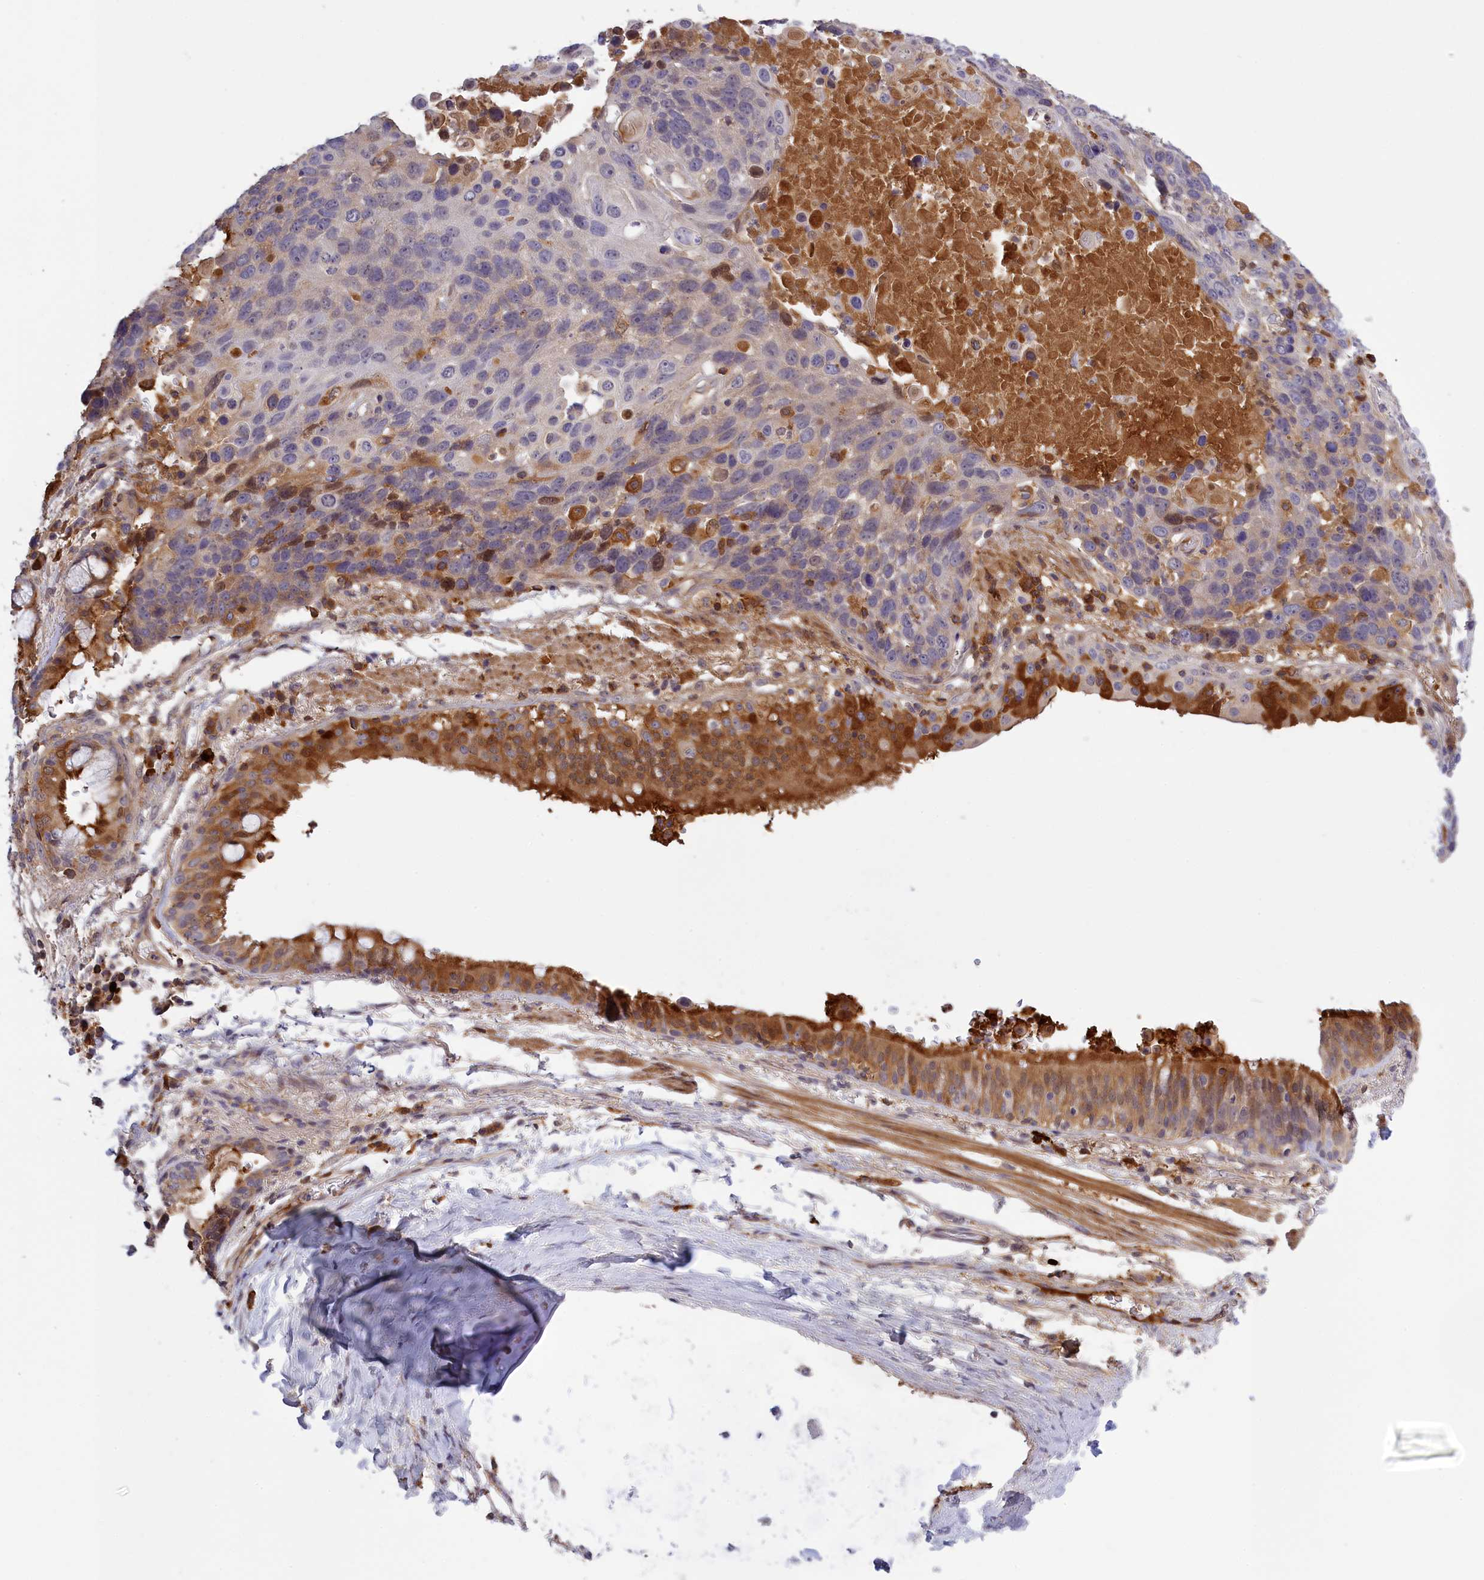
{"staining": {"intensity": "negative", "quantity": "none", "location": "none"}, "tissue": "lung cancer", "cell_type": "Tumor cells", "image_type": "cancer", "snomed": [{"axis": "morphology", "description": "Squamous cell carcinoma, NOS"}, {"axis": "topography", "description": "Lung"}], "caption": "Tumor cells are negative for protein expression in human squamous cell carcinoma (lung).", "gene": "RRAD", "patient": {"sex": "male", "age": 66}}